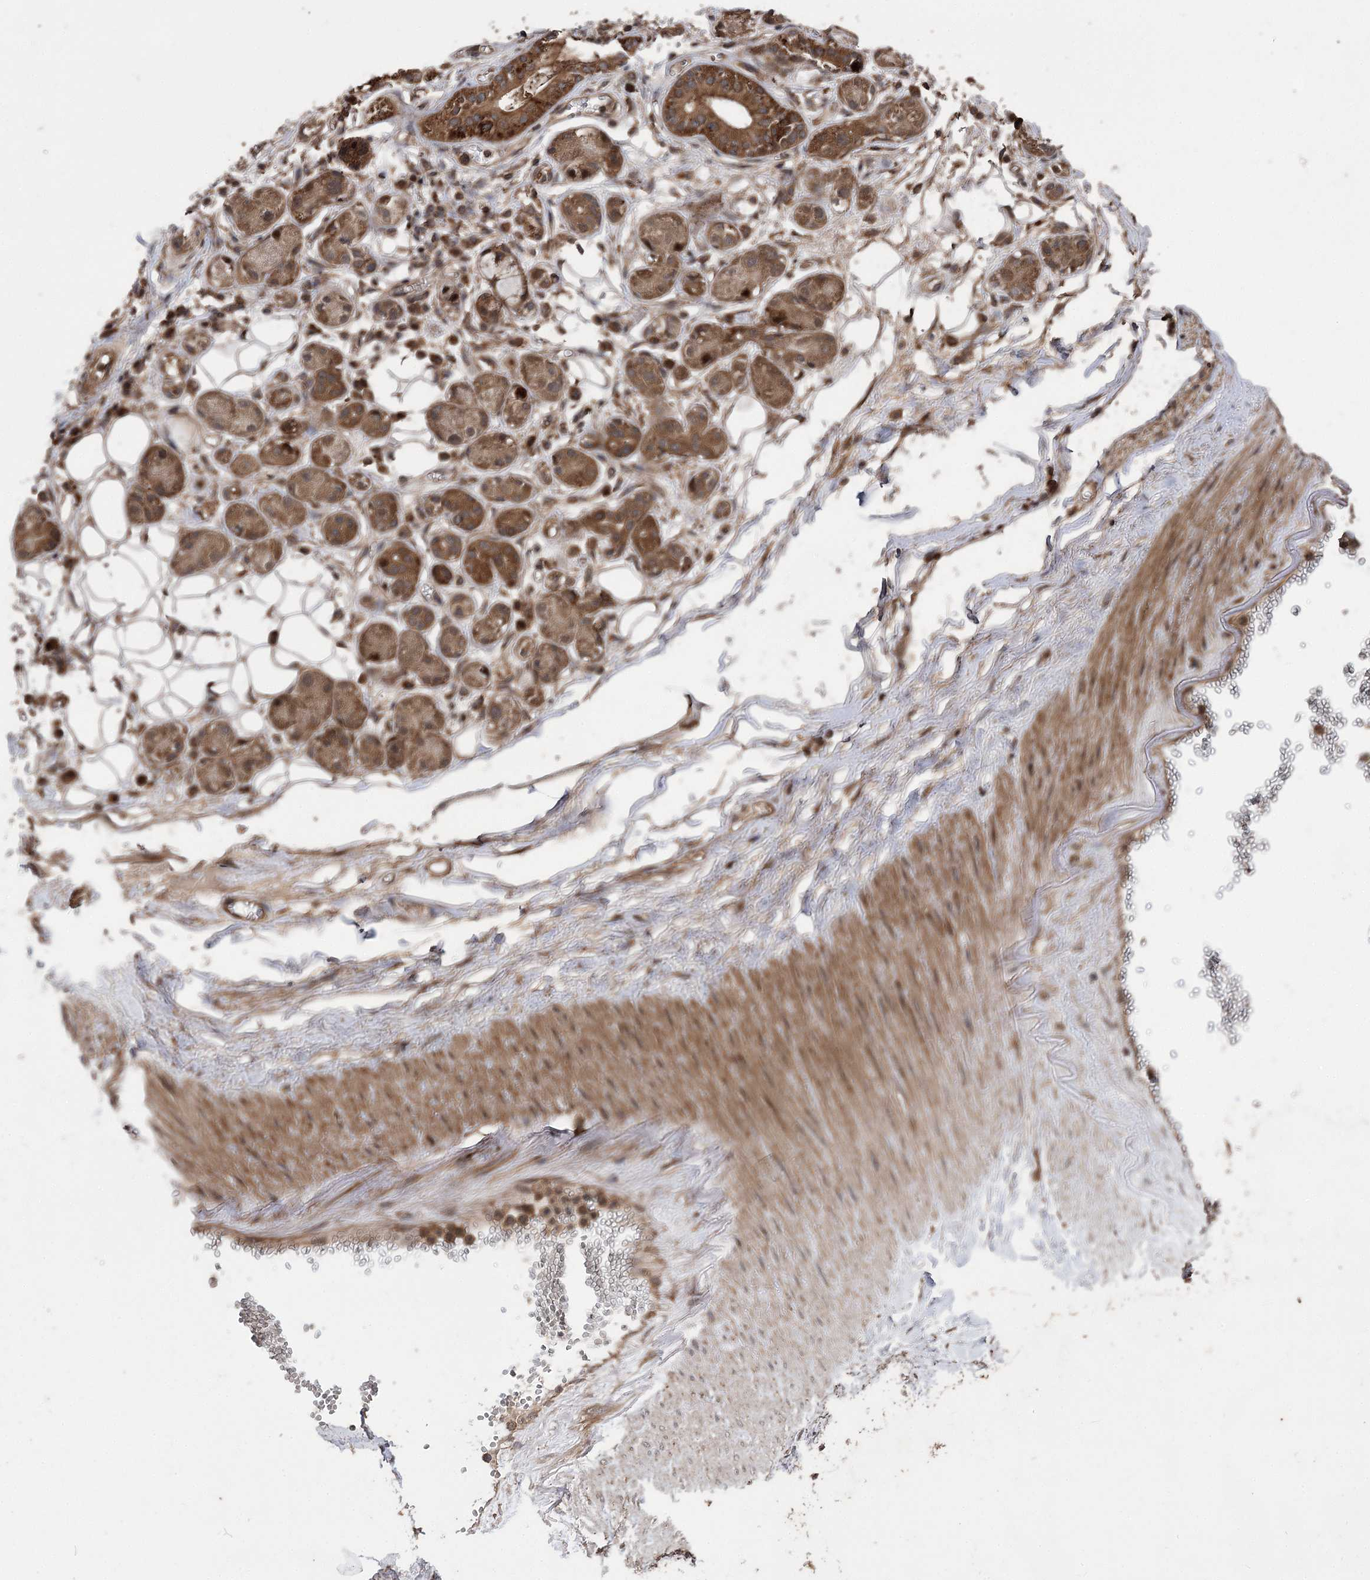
{"staining": {"intensity": "moderate", "quantity": ">75%", "location": "cytoplasmic/membranous"}, "tissue": "adipose tissue", "cell_type": "Adipocytes", "image_type": "normal", "snomed": [{"axis": "morphology", "description": "Normal tissue, NOS"}, {"axis": "morphology", "description": "Inflammation, NOS"}, {"axis": "topography", "description": "Salivary gland"}, {"axis": "topography", "description": "Peripheral nerve tissue"}], "caption": "Moderate cytoplasmic/membranous protein staining is identified in approximately >75% of adipocytes in adipose tissue. The protein is stained brown, and the nuclei are stained in blue (DAB (3,3'-diaminobenzidine) IHC with brightfield microscopy, high magnification).", "gene": "RASSF3", "patient": {"sex": "female", "age": 75}}